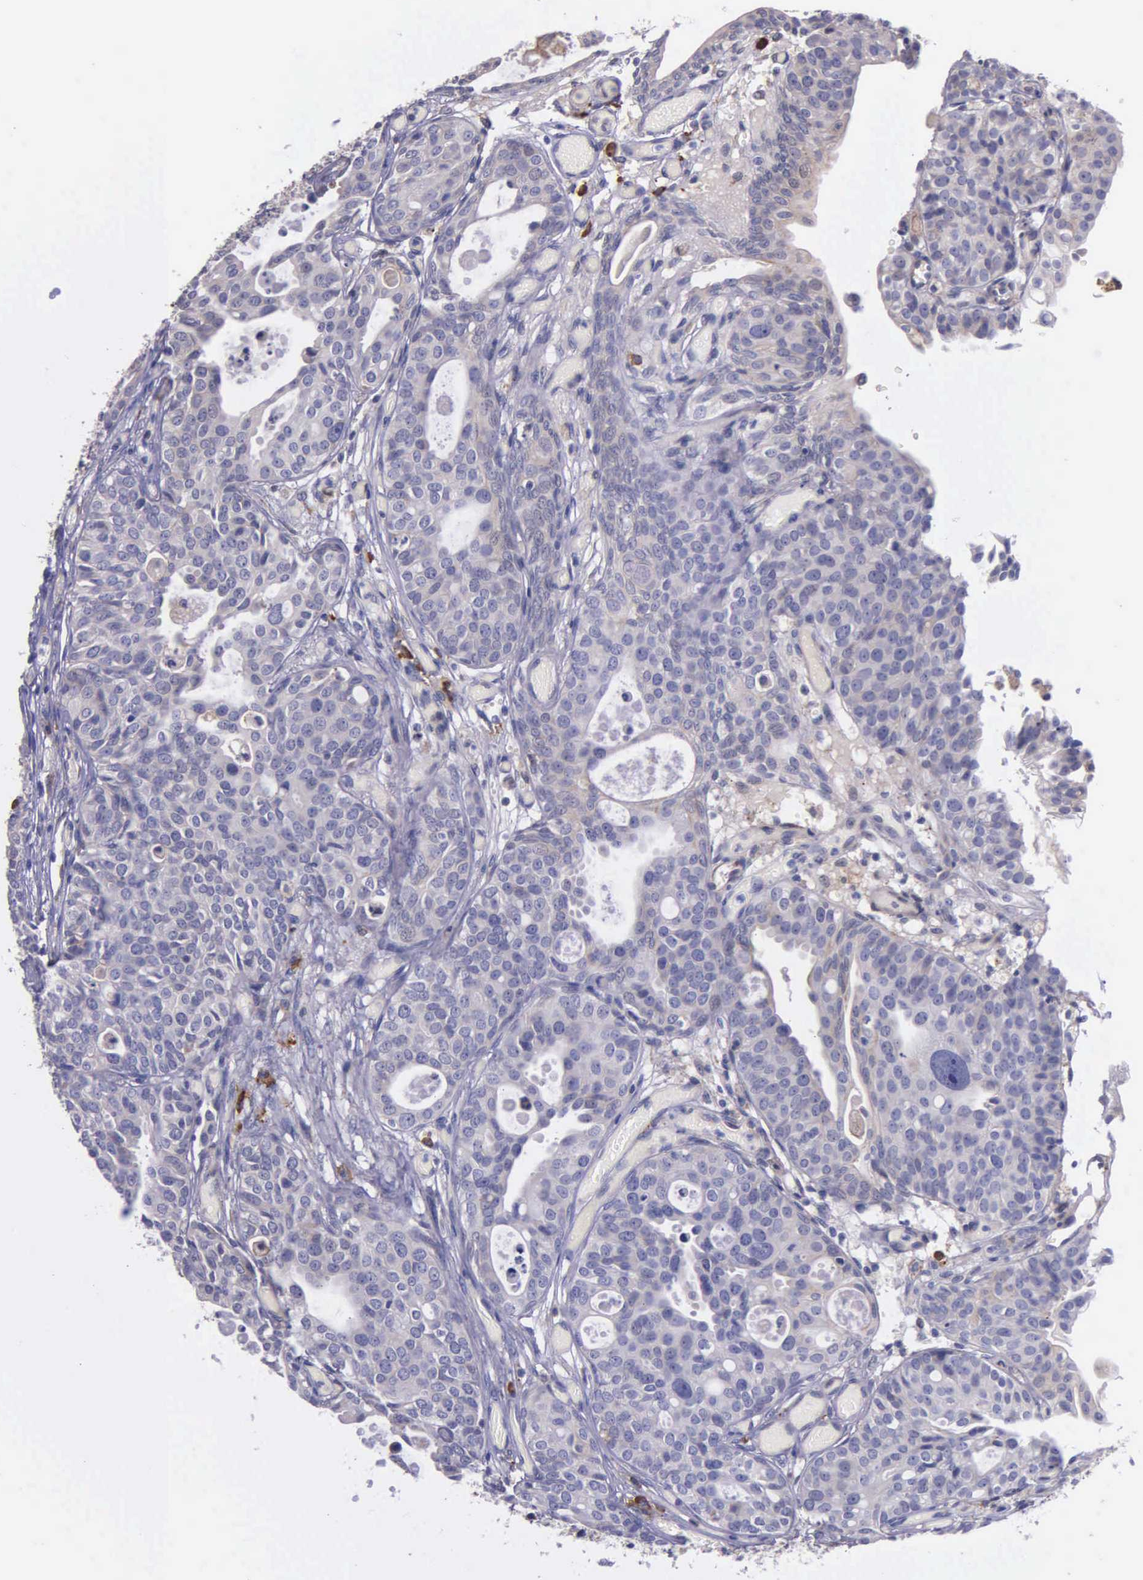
{"staining": {"intensity": "weak", "quantity": "25%-75%", "location": "cytoplasmic/membranous"}, "tissue": "urothelial cancer", "cell_type": "Tumor cells", "image_type": "cancer", "snomed": [{"axis": "morphology", "description": "Urothelial carcinoma, High grade"}, {"axis": "topography", "description": "Urinary bladder"}], "caption": "Immunohistochemistry (IHC) image of neoplastic tissue: human urothelial cancer stained using immunohistochemistry demonstrates low levels of weak protein expression localized specifically in the cytoplasmic/membranous of tumor cells, appearing as a cytoplasmic/membranous brown color.", "gene": "ZC3H12B", "patient": {"sex": "male", "age": 78}}